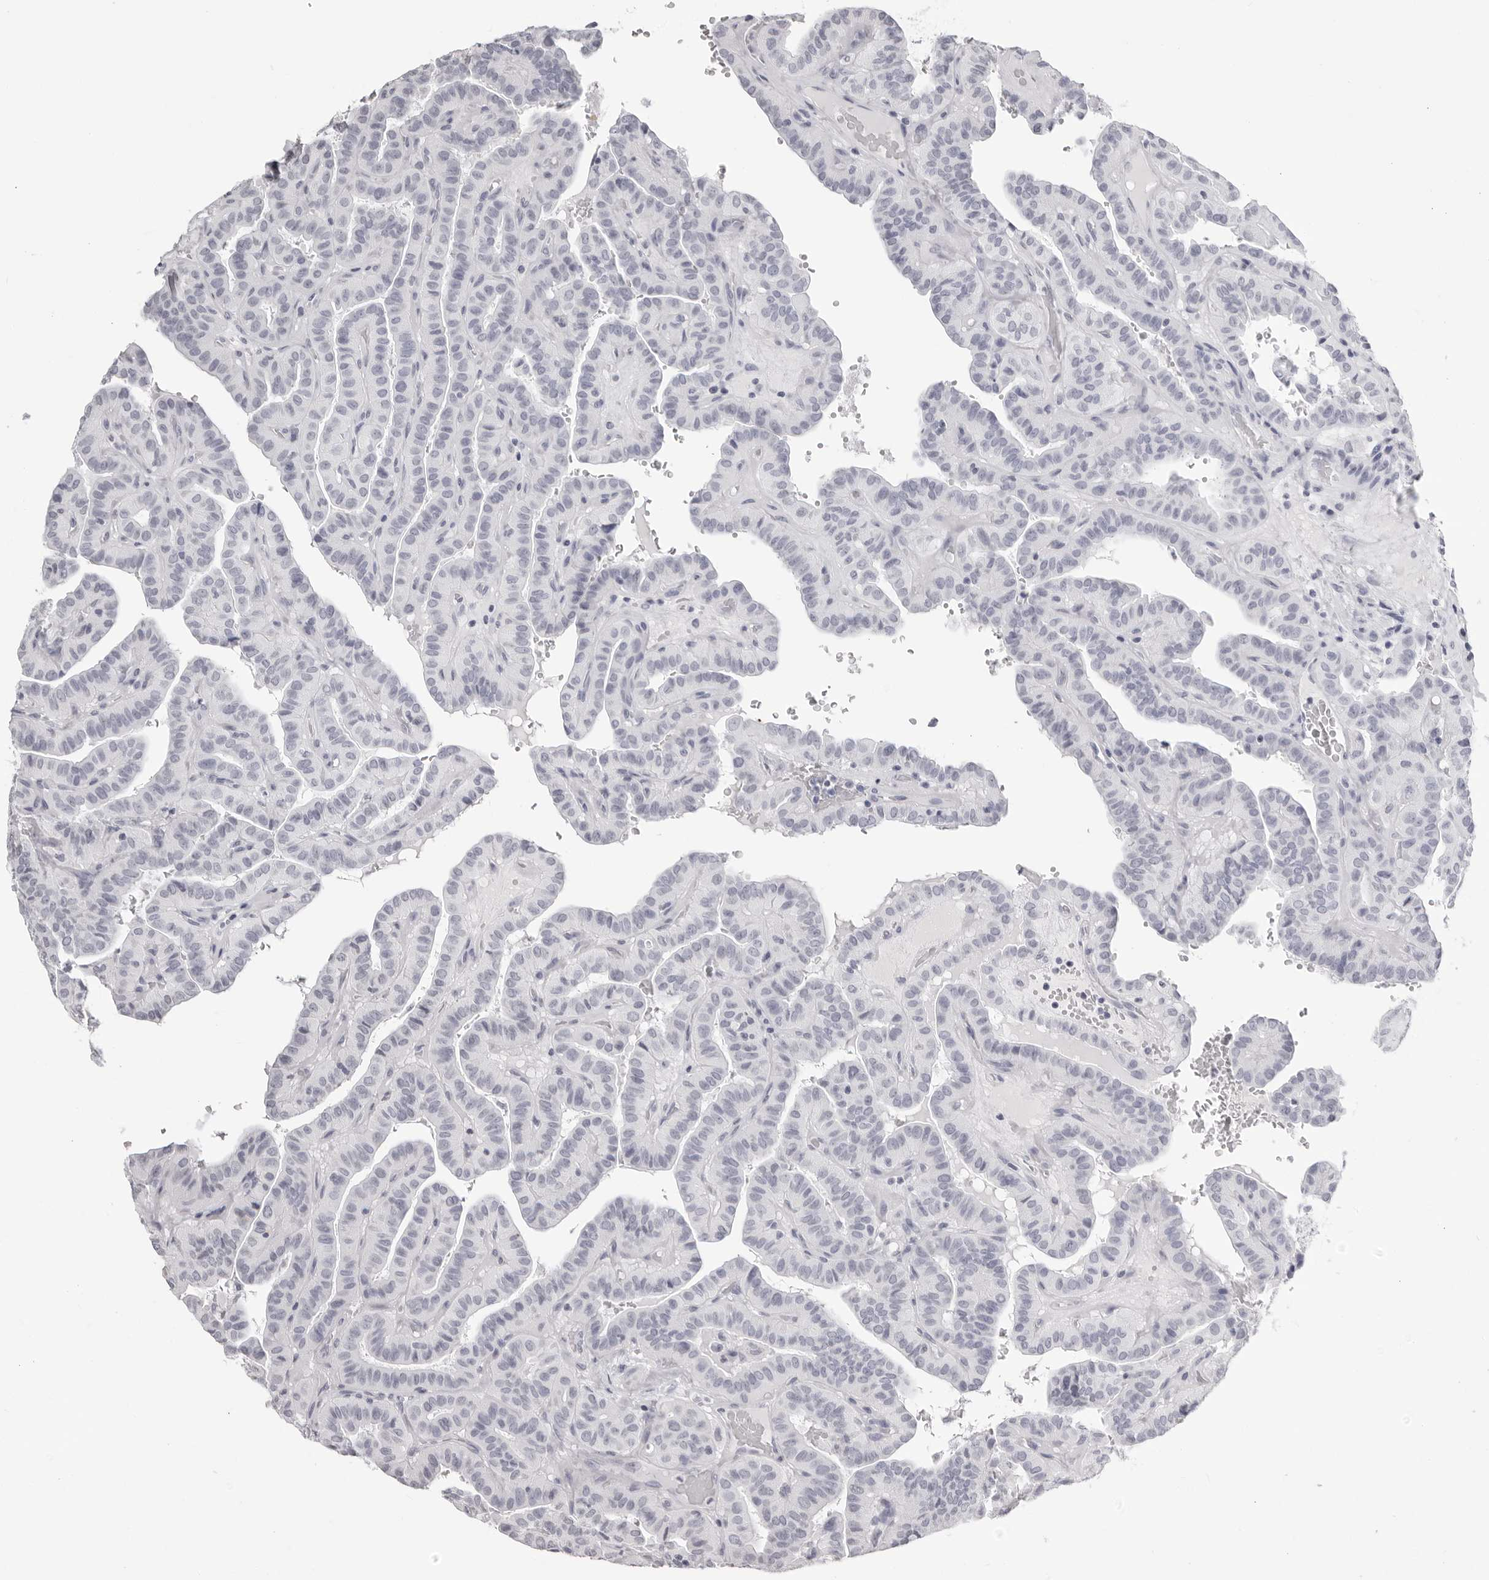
{"staining": {"intensity": "negative", "quantity": "none", "location": "none"}, "tissue": "thyroid cancer", "cell_type": "Tumor cells", "image_type": "cancer", "snomed": [{"axis": "morphology", "description": "Papillary adenocarcinoma, NOS"}, {"axis": "topography", "description": "Thyroid gland"}], "caption": "Immunohistochemical staining of human papillary adenocarcinoma (thyroid) reveals no significant staining in tumor cells. (Brightfield microscopy of DAB (3,3'-diaminobenzidine) IHC at high magnification).", "gene": "CST1", "patient": {"sex": "male", "age": 77}}